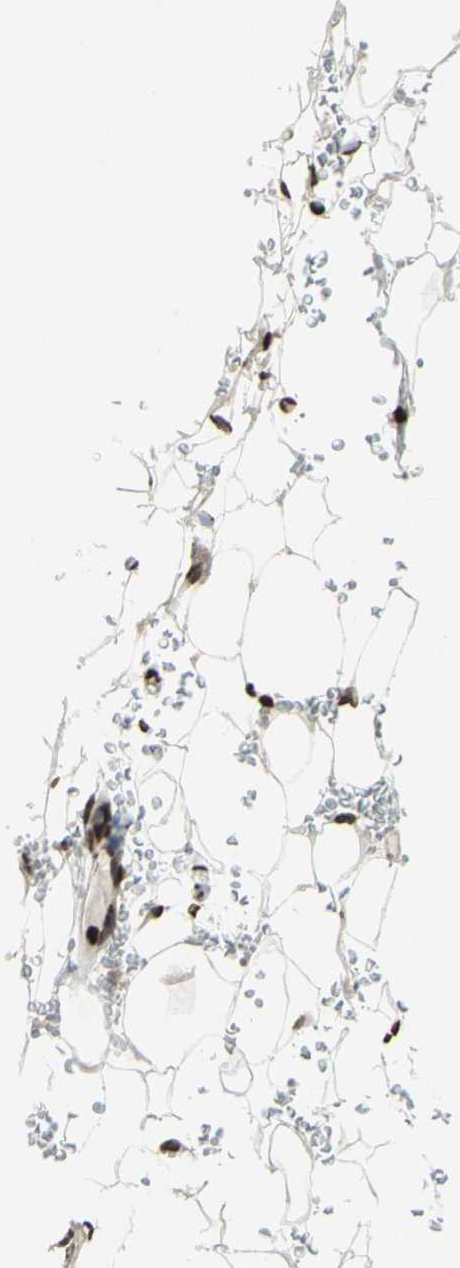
{"staining": {"intensity": "strong", "quantity": ">75%", "location": "nuclear"}, "tissue": "adipose tissue", "cell_type": "Adipocytes", "image_type": "normal", "snomed": [{"axis": "morphology", "description": "Normal tissue, NOS"}, {"axis": "topography", "description": "Peripheral nerve tissue"}], "caption": "High-power microscopy captured an immunohistochemistry image of unremarkable adipose tissue, revealing strong nuclear positivity in about >75% of adipocytes. (Stains: DAB in brown, nuclei in blue, Microscopy: brightfield microscopy at high magnification).", "gene": "CD79B", "patient": {"sex": "male", "age": 70}}